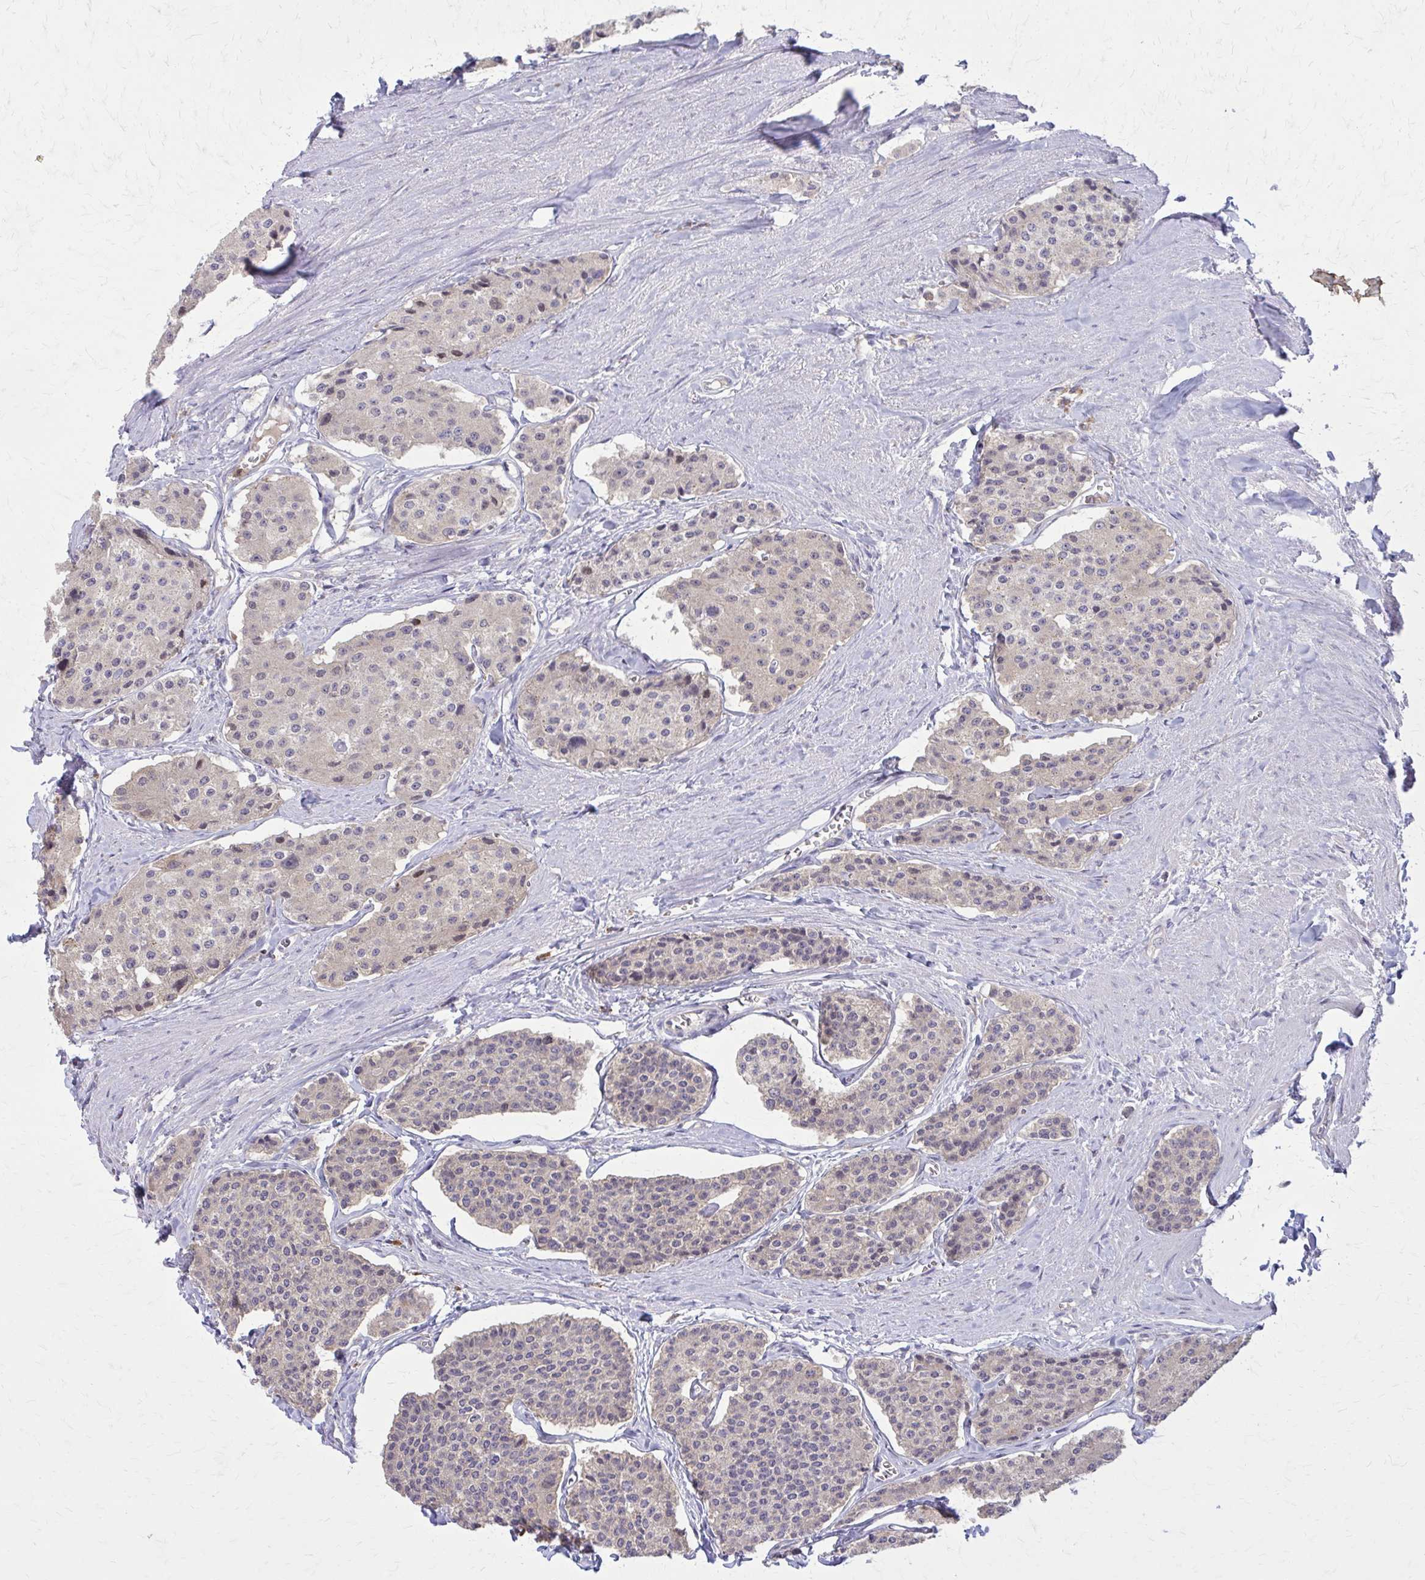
{"staining": {"intensity": "weak", "quantity": "<25%", "location": "cytoplasmic/membranous,nuclear"}, "tissue": "carcinoid", "cell_type": "Tumor cells", "image_type": "cancer", "snomed": [{"axis": "morphology", "description": "Carcinoid, malignant, NOS"}, {"axis": "topography", "description": "Small intestine"}], "caption": "Carcinoid (malignant) stained for a protein using immunohistochemistry (IHC) displays no staining tumor cells.", "gene": "NRBF2", "patient": {"sex": "female", "age": 65}}